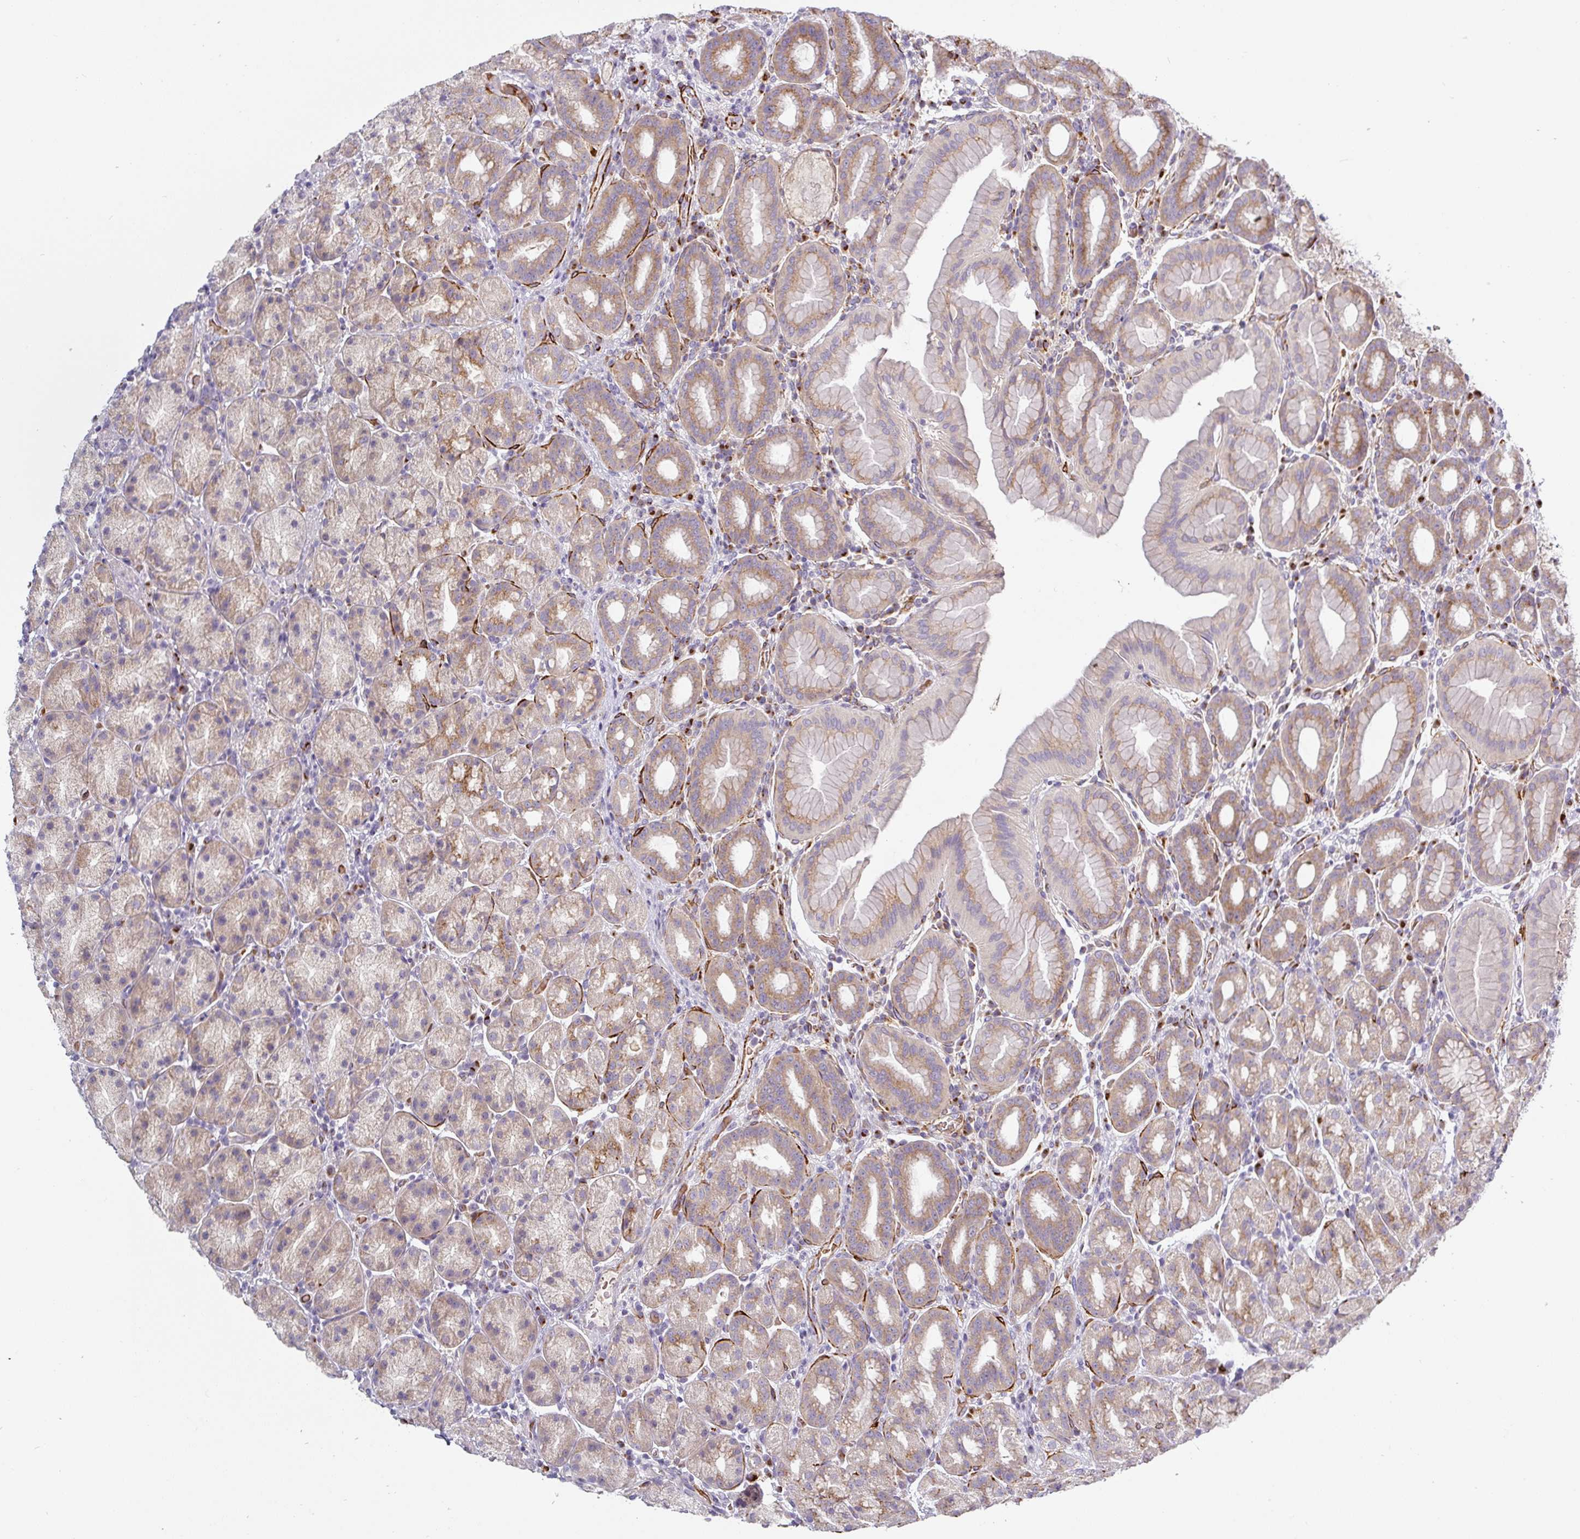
{"staining": {"intensity": "moderate", "quantity": "25%-75%", "location": "cytoplasmic/membranous"}, "tissue": "stomach", "cell_type": "Glandular cells", "image_type": "normal", "snomed": [{"axis": "morphology", "description": "Normal tissue, NOS"}, {"axis": "topography", "description": "Stomach, upper"}, {"axis": "topography", "description": "Stomach"}], "caption": "Stomach stained for a protein (brown) reveals moderate cytoplasmic/membranous positive staining in about 25%-75% of glandular cells.", "gene": "PRODH2", "patient": {"sex": "male", "age": 68}}